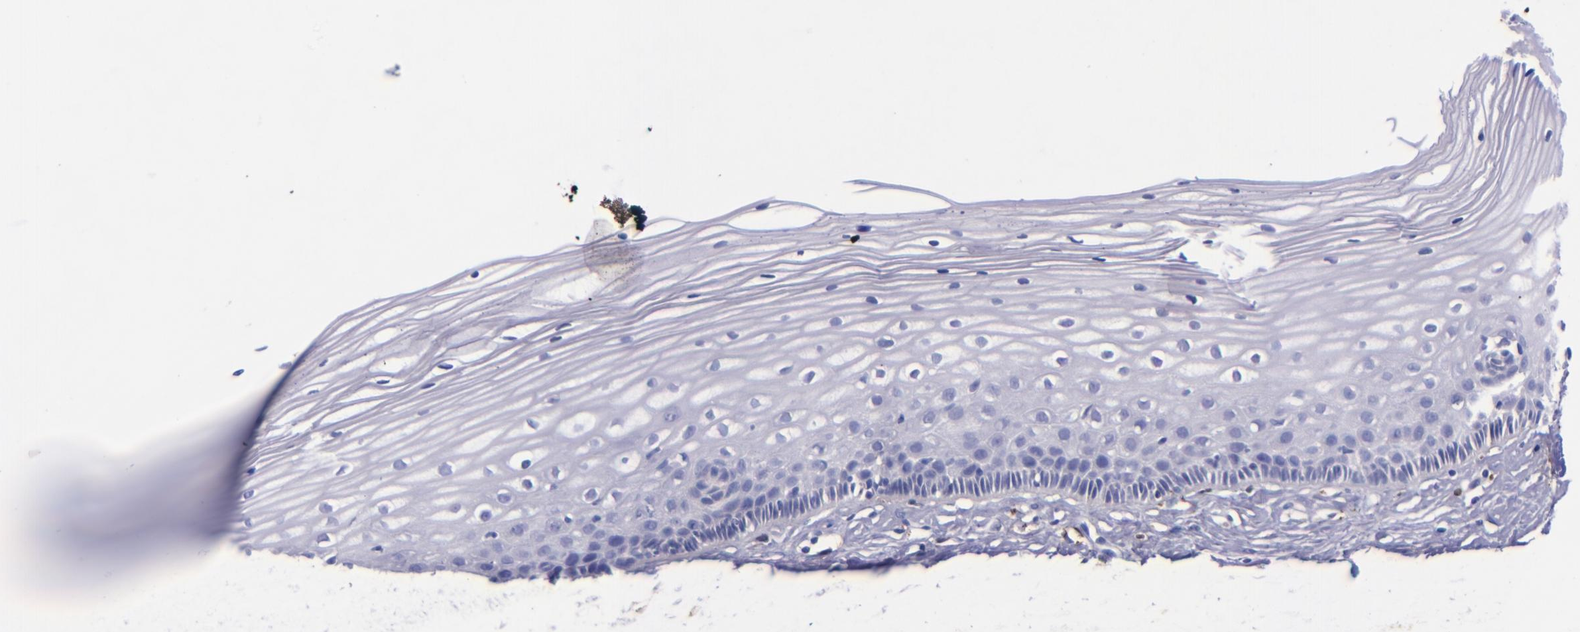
{"staining": {"intensity": "negative", "quantity": "none", "location": "none"}, "tissue": "cervix", "cell_type": "Glandular cells", "image_type": "normal", "snomed": [{"axis": "morphology", "description": "Normal tissue, NOS"}, {"axis": "topography", "description": "Cervix"}], "caption": "Immunohistochemistry (IHC) of normal human cervix displays no staining in glandular cells.", "gene": "F13A1", "patient": {"sex": "female", "age": 40}}